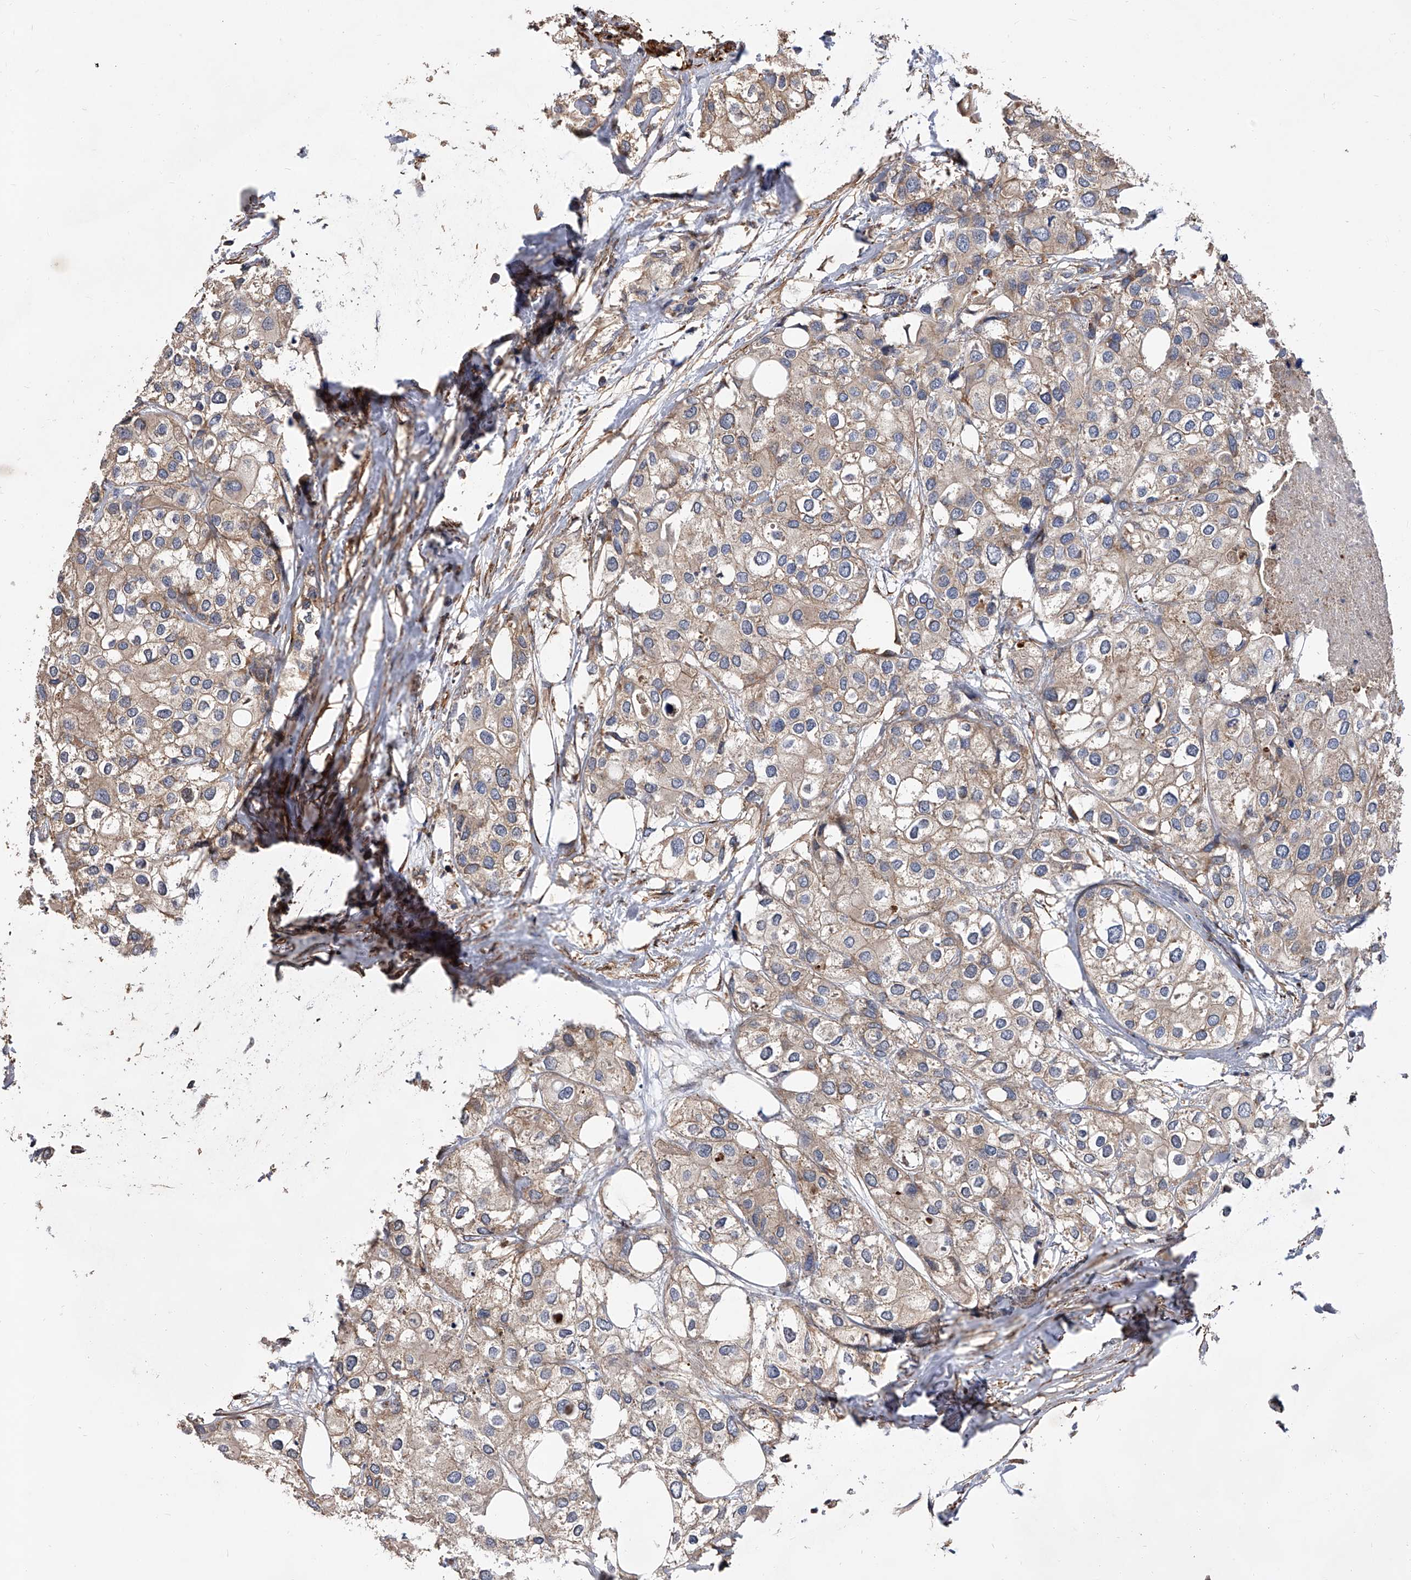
{"staining": {"intensity": "weak", "quantity": "<25%", "location": "cytoplasmic/membranous"}, "tissue": "urothelial cancer", "cell_type": "Tumor cells", "image_type": "cancer", "snomed": [{"axis": "morphology", "description": "Urothelial carcinoma, High grade"}, {"axis": "topography", "description": "Urinary bladder"}], "caption": "The IHC micrograph has no significant expression in tumor cells of urothelial cancer tissue.", "gene": "PISD", "patient": {"sex": "male", "age": 64}}